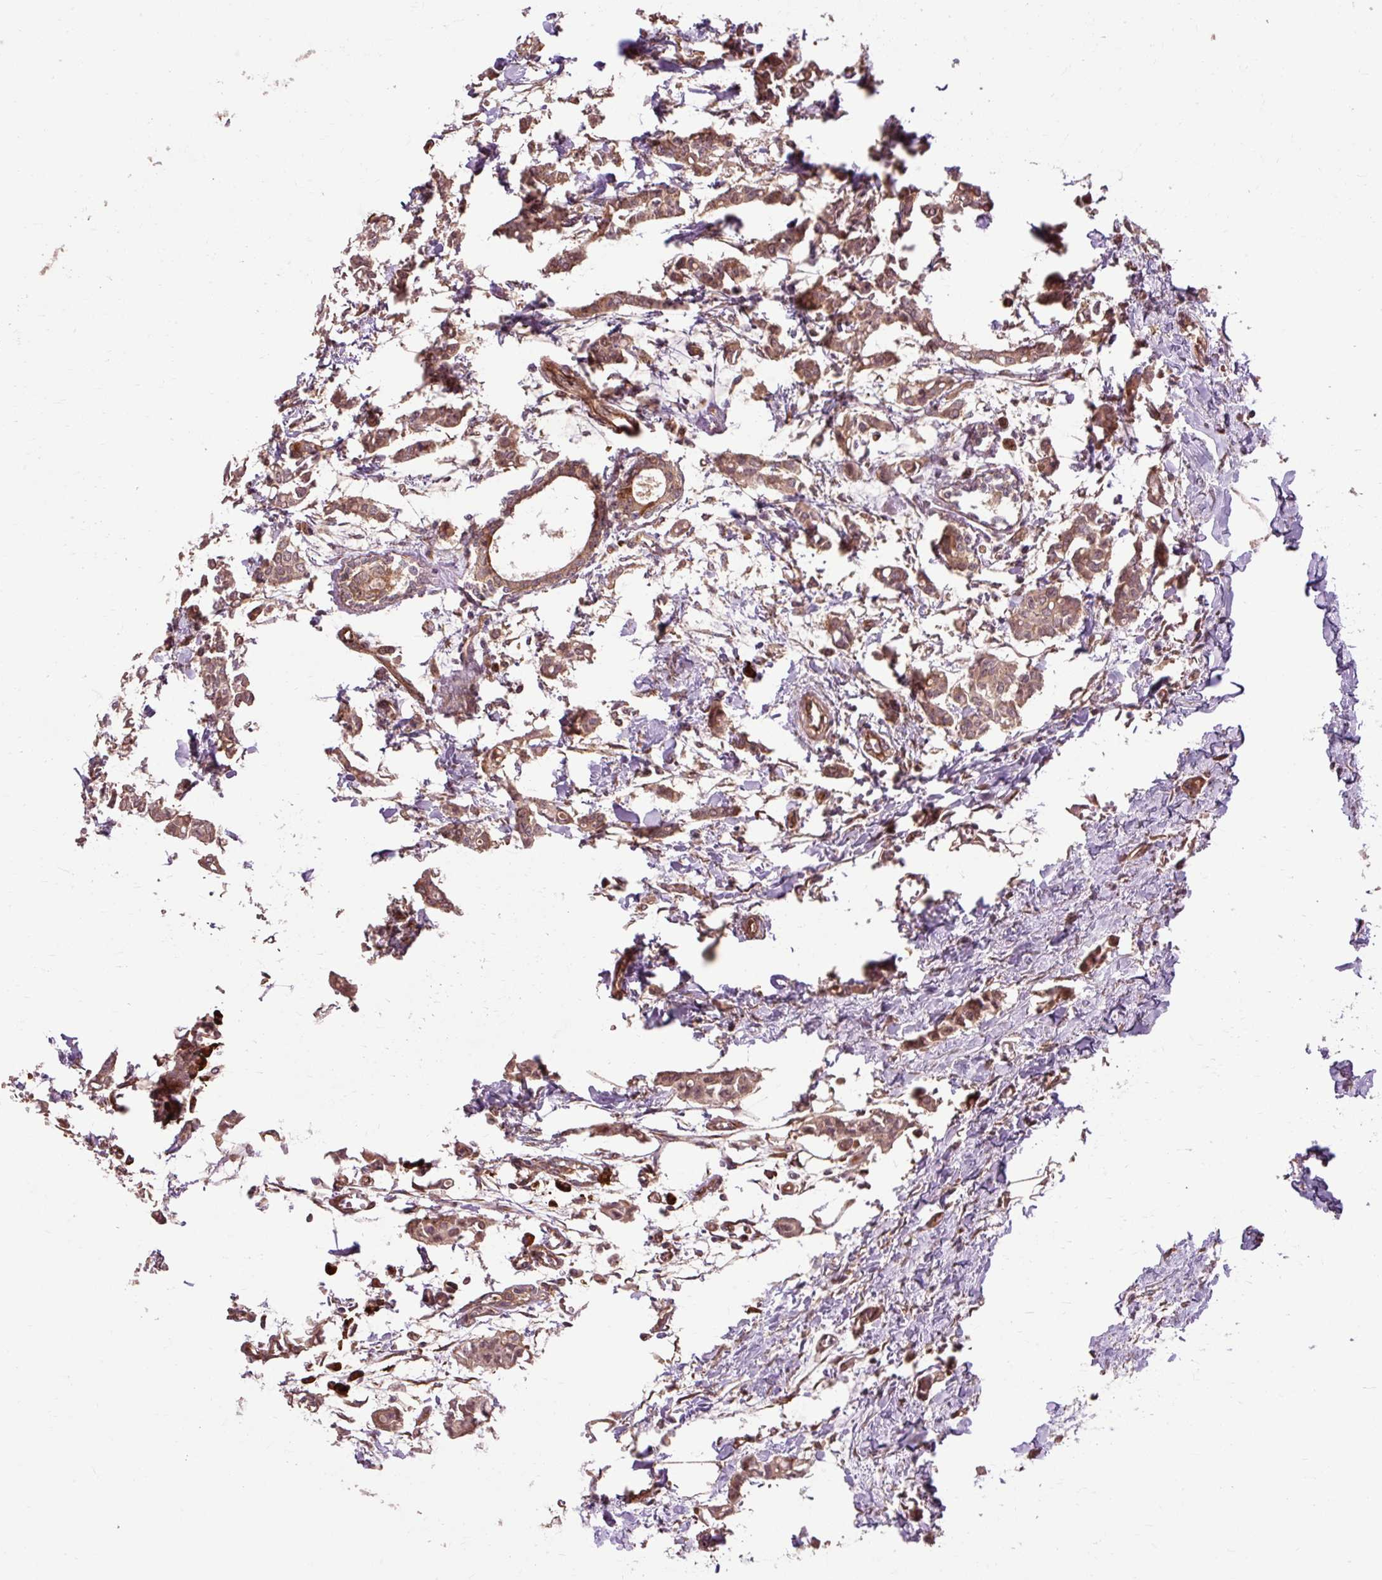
{"staining": {"intensity": "moderate", "quantity": ">75%", "location": "cytoplasmic/membranous"}, "tissue": "breast cancer", "cell_type": "Tumor cells", "image_type": "cancer", "snomed": [{"axis": "morphology", "description": "Duct carcinoma"}, {"axis": "topography", "description": "Breast"}], "caption": "The photomicrograph exhibits a brown stain indicating the presence of a protein in the cytoplasmic/membranous of tumor cells in breast cancer. The protein of interest is stained brown, and the nuclei are stained in blue (DAB IHC with brightfield microscopy, high magnification).", "gene": "FLRT1", "patient": {"sex": "female", "age": 41}}